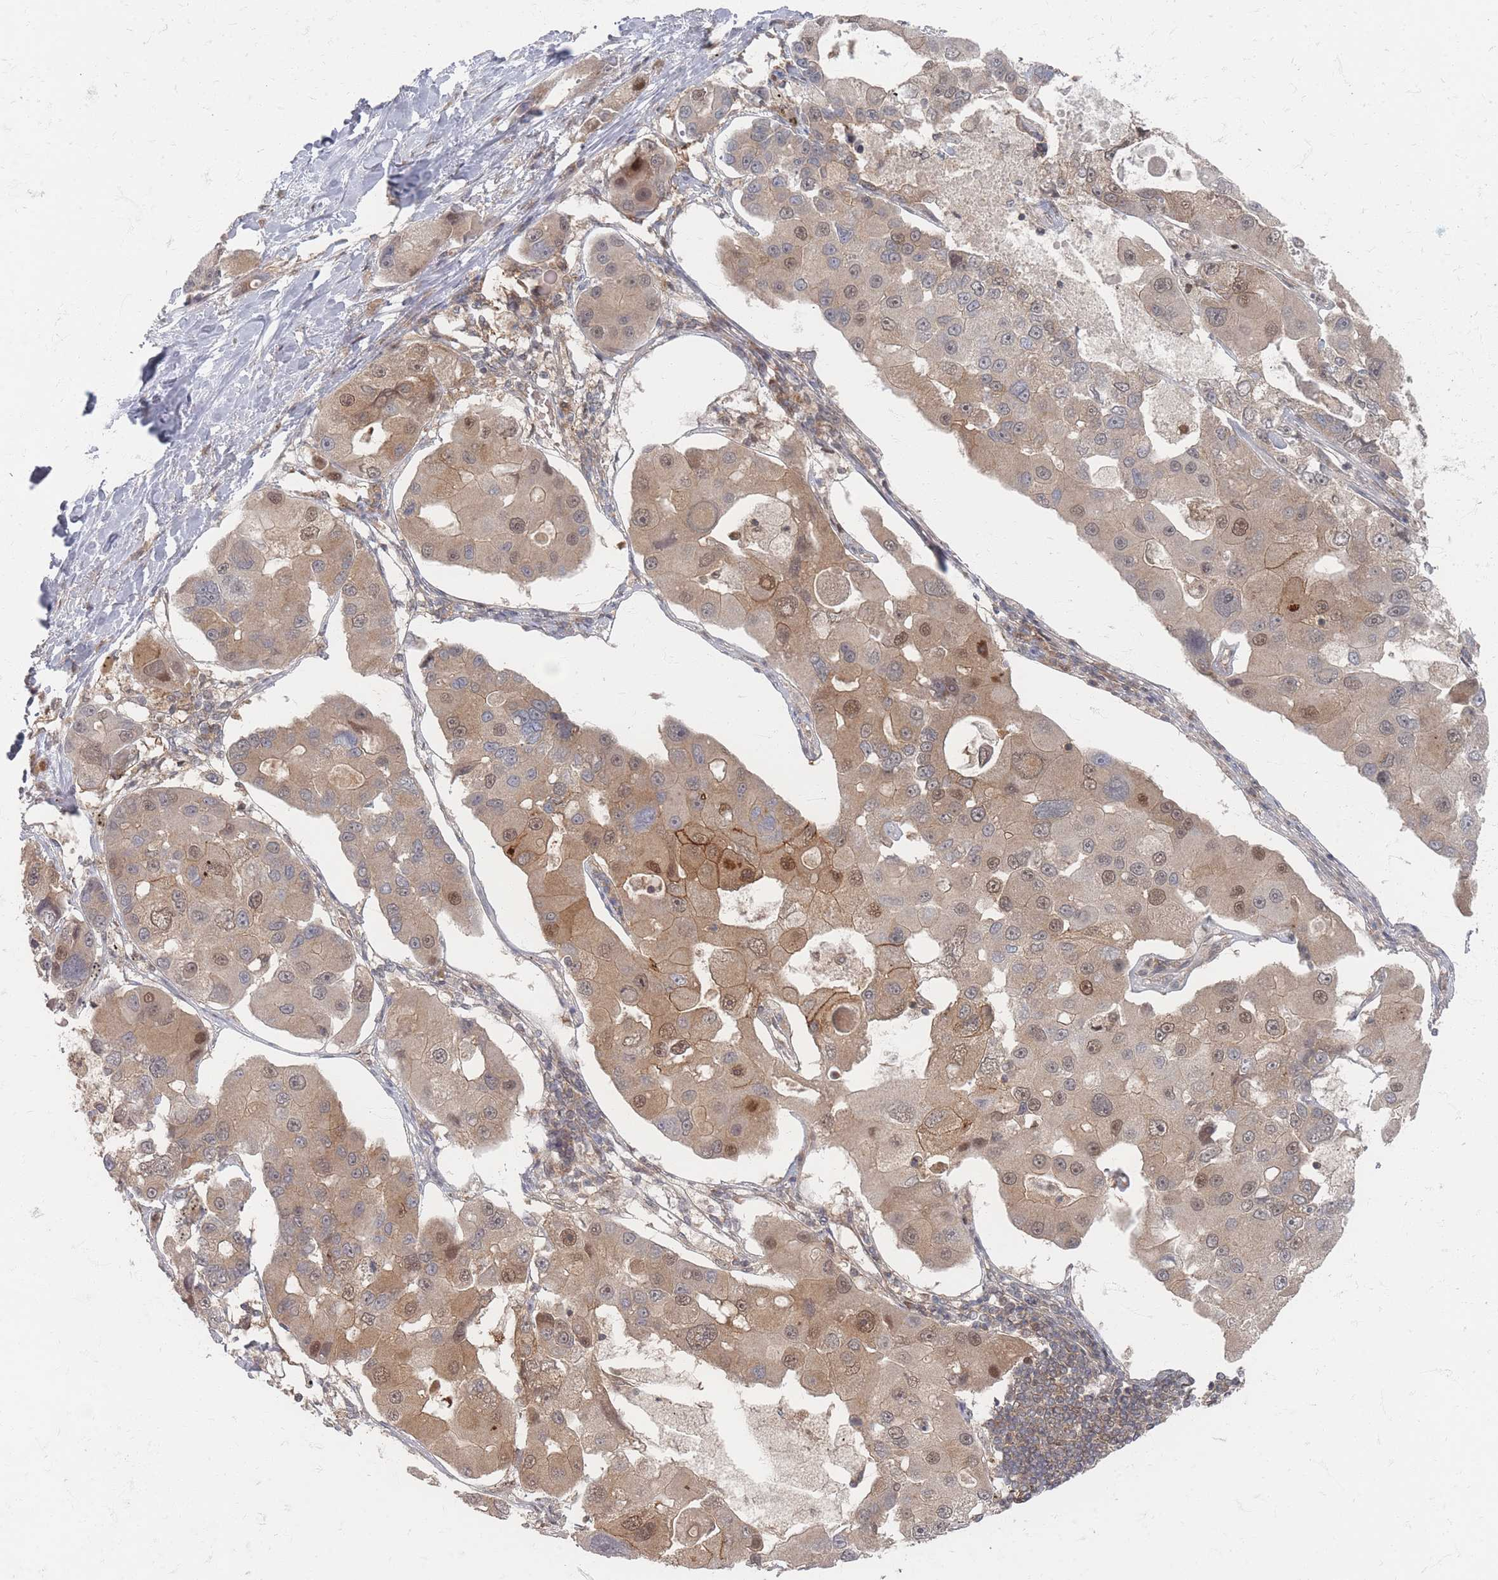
{"staining": {"intensity": "weak", "quantity": "25%-75%", "location": "cytoplasmic/membranous,nuclear"}, "tissue": "lung cancer", "cell_type": "Tumor cells", "image_type": "cancer", "snomed": [{"axis": "morphology", "description": "Adenocarcinoma, NOS"}, {"axis": "topography", "description": "Lung"}], "caption": "This histopathology image reveals adenocarcinoma (lung) stained with IHC to label a protein in brown. The cytoplasmic/membranous and nuclear of tumor cells show weak positivity for the protein. Nuclei are counter-stained blue.", "gene": "PSMD9", "patient": {"sex": "female", "age": 54}}